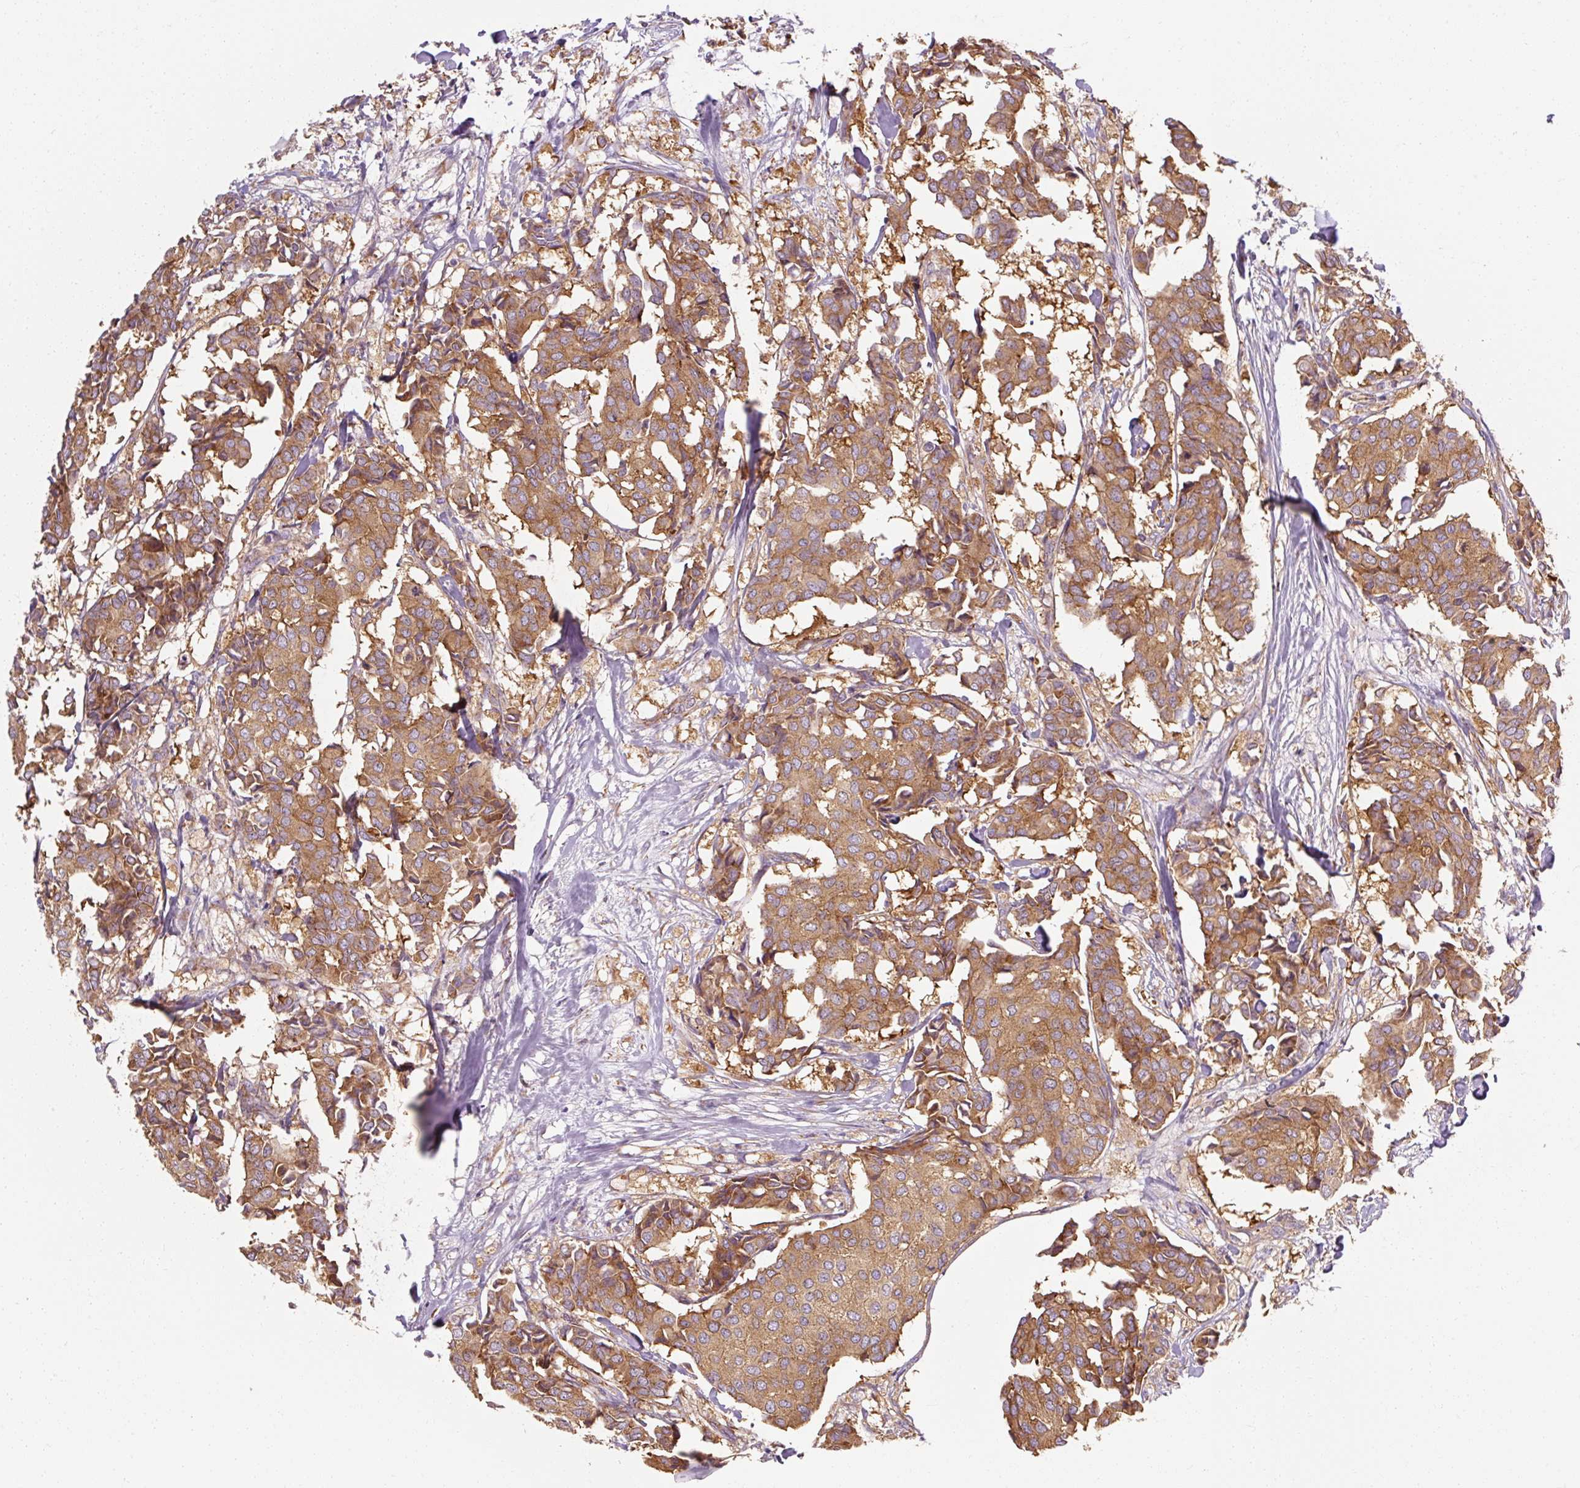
{"staining": {"intensity": "moderate", "quantity": ">75%", "location": "cytoplasmic/membranous"}, "tissue": "breast cancer", "cell_type": "Tumor cells", "image_type": "cancer", "snomed": [{"axis": "morphology", "description": "Duct carcinoma"}, {"axis": "topography", "description": "Breast"}], "caption": "Moderate cytoplasmic/membranous expression for a protein is seen in approximately >75% of tumor cells of breast cancer (invasive ductal carcinoma) using immunohistochemistry.", "gene": "TBC1D4", "patient": {"sex": "female", "age": 75}}